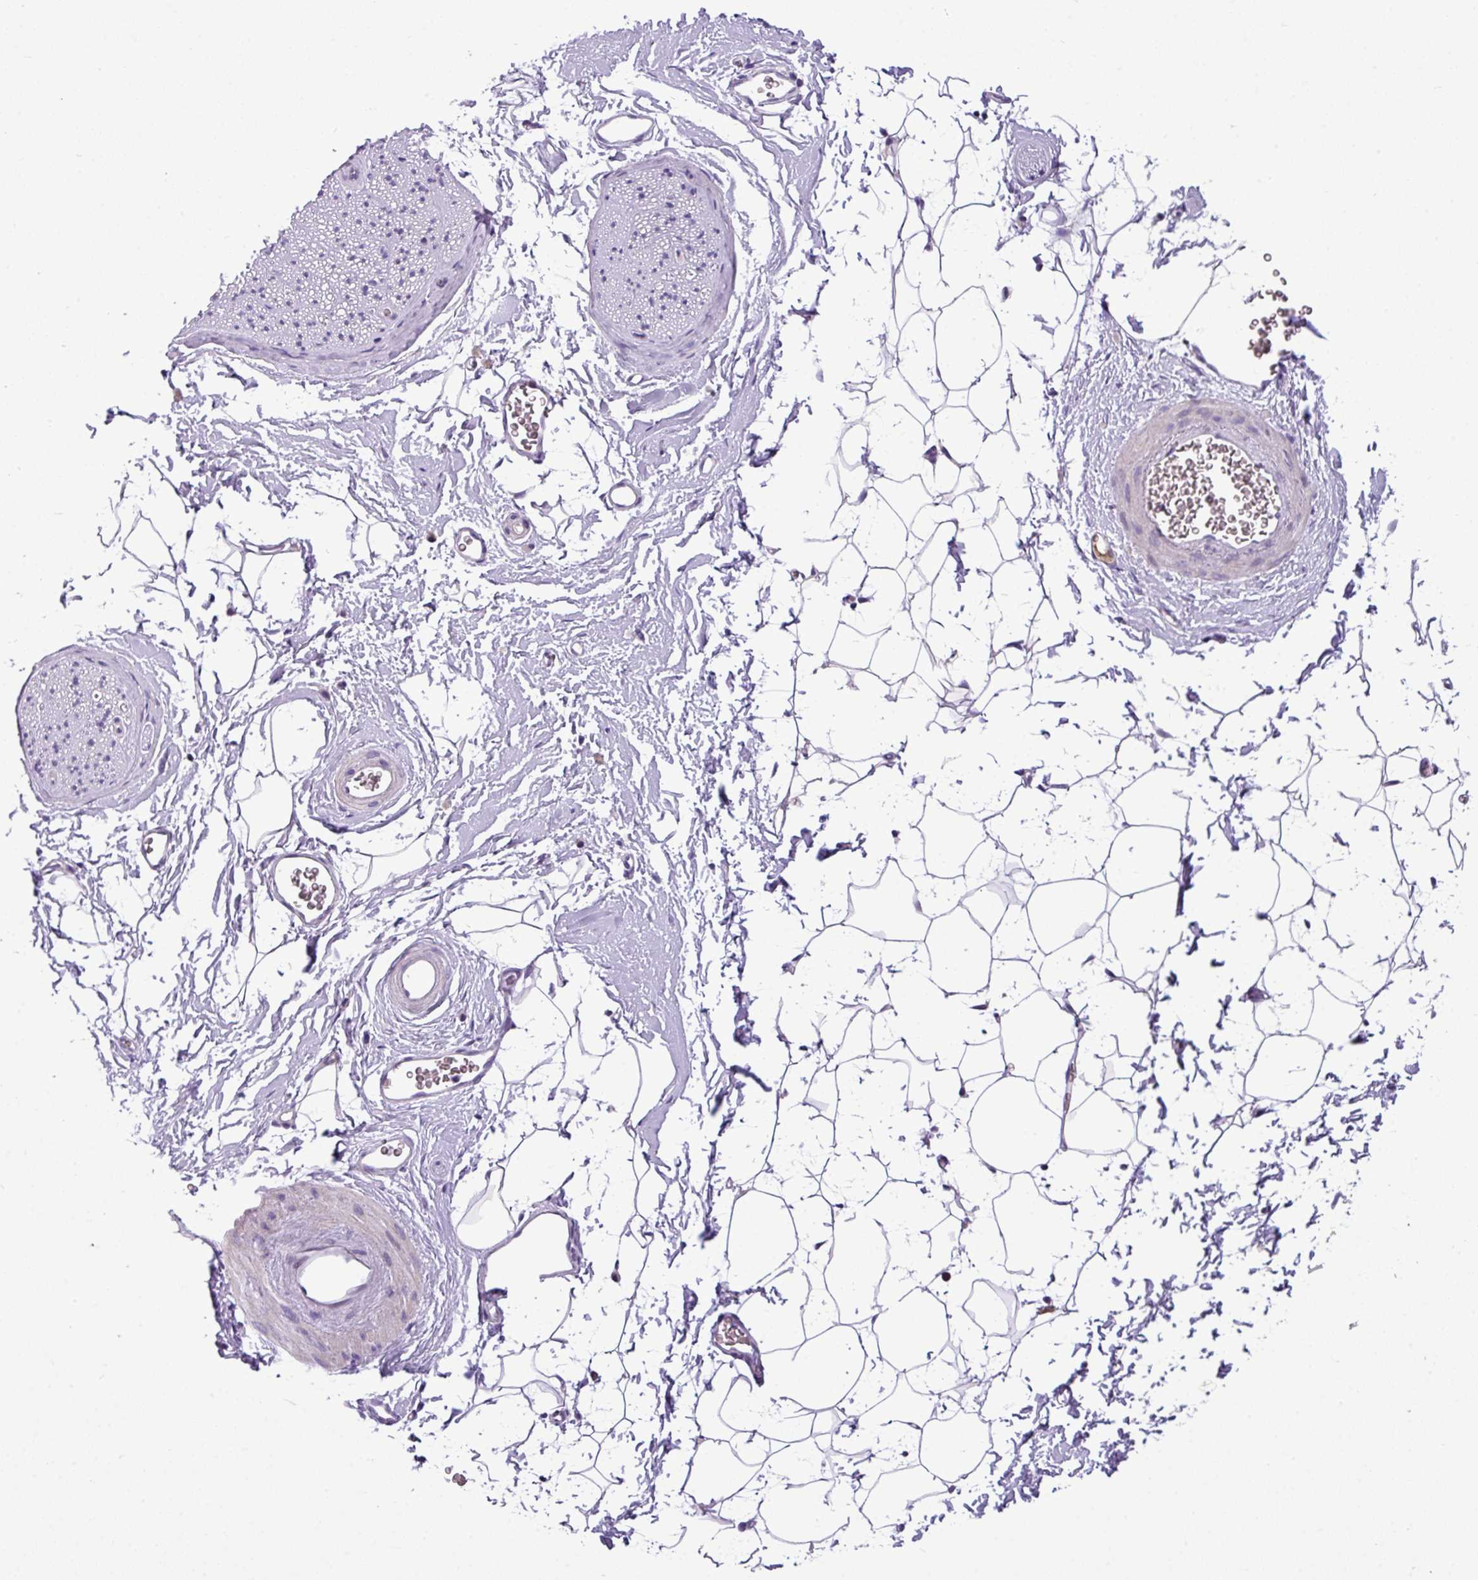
{"staining": {"intensity": "negative", "quantity": "none", "location": "none"}, "tissue": "adipose tissue", "cell_type": "Adipocytes", "image_type": "normal", "snomed": [{"axis": "morphology", "description": "Normal tissue, NOS"}, {"axis": "morphology", "description": "Adenocarcinoma, High grade"}, {"axis": "topography", "description": "Prostate"}, {"axis": "topography", "description": "Peripheral nerve tissue"}], "caption": "An IHC micrograph of unremarkable adipose tissue is shown. There is no staining in adipocytes of adipose tissue.", "gene": "IL17A", "patient": {"sex": "male", "age": 68}}